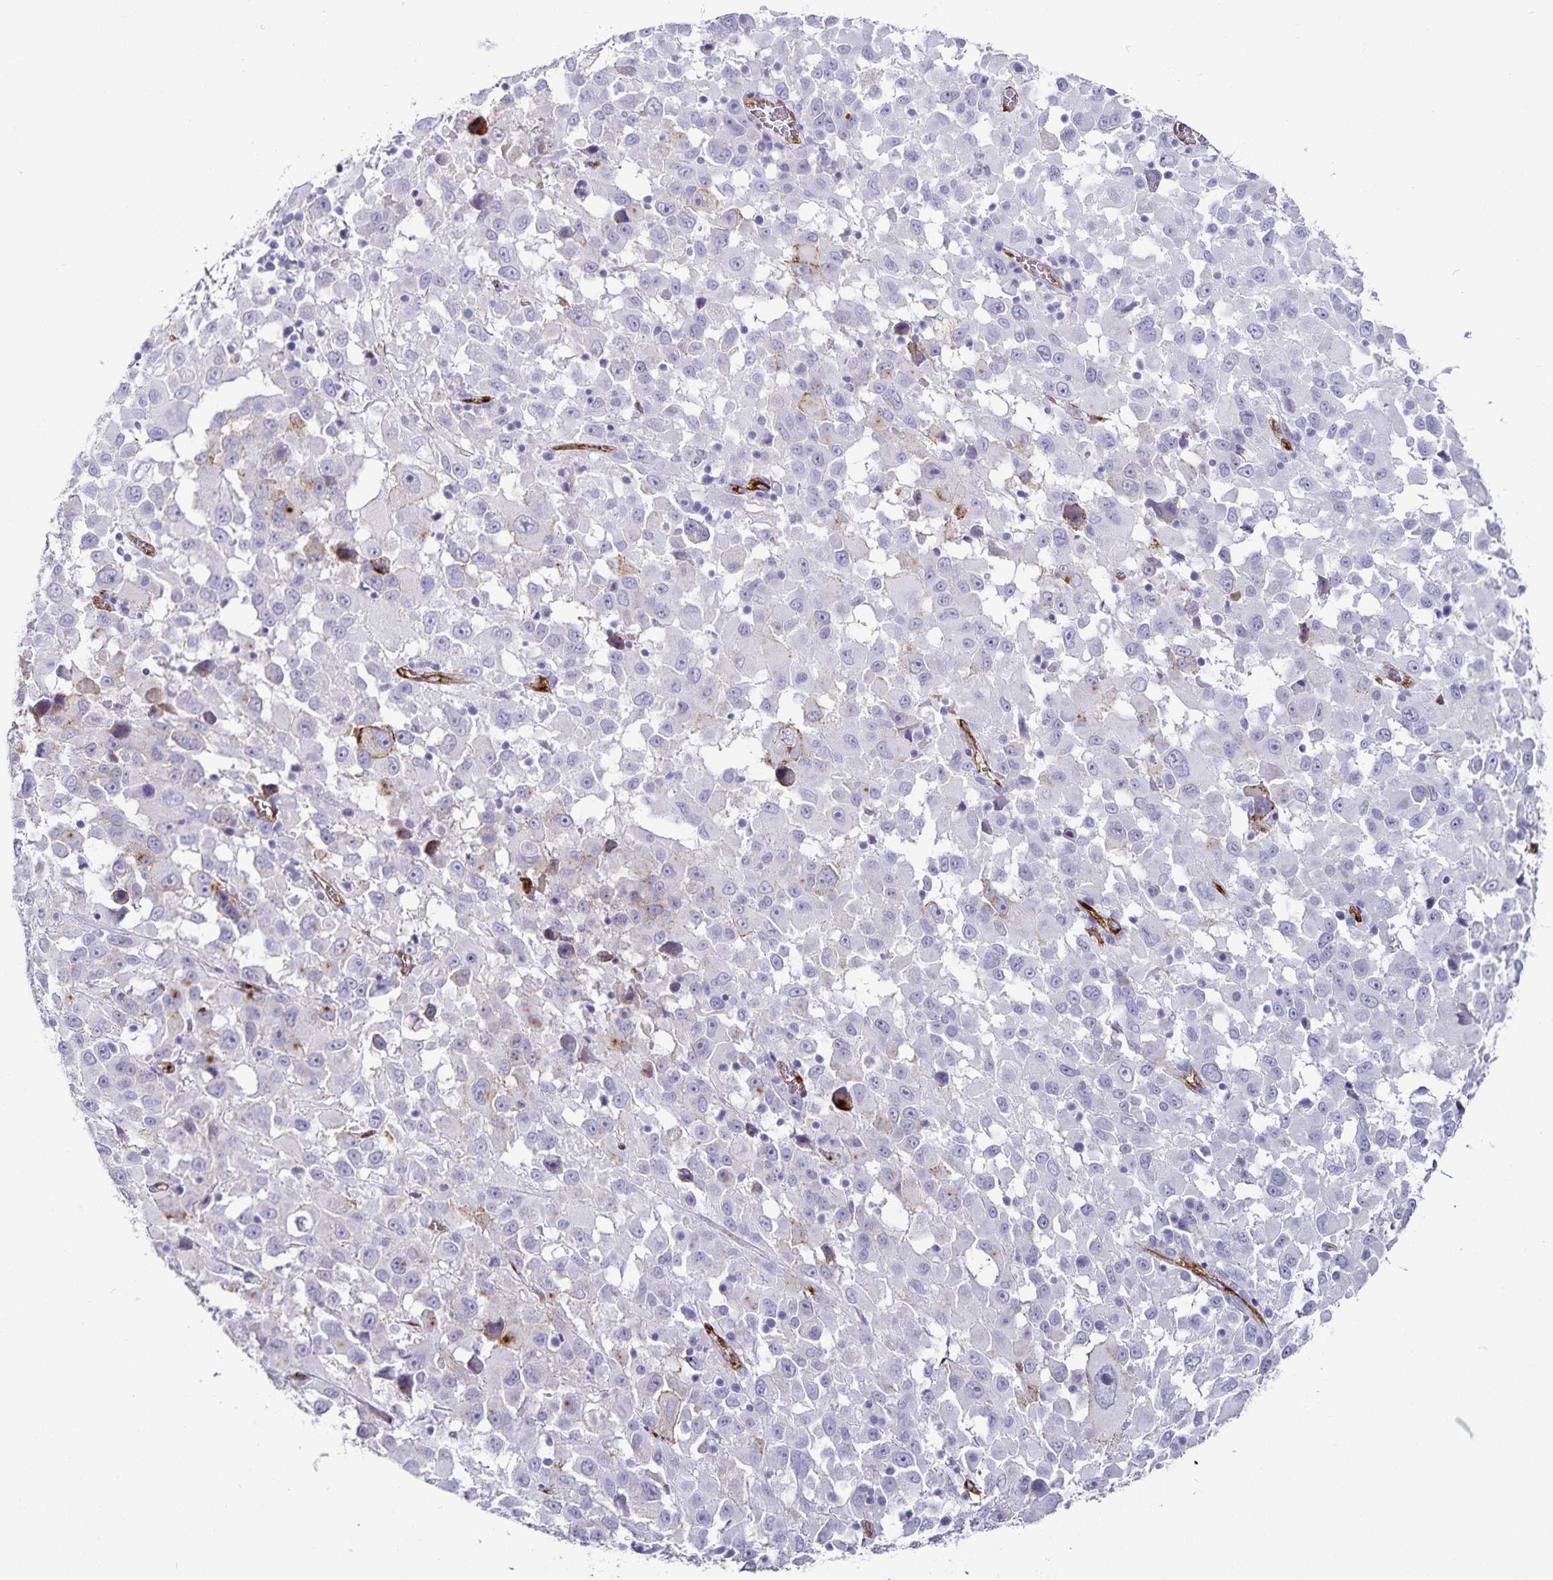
{"staining": {"intensity": "negative", "quantity": "none", "location": "none"}, "tissue": "melanoma", "cell_type": "Tumor cells", "image_type": "cancer", "snomed": [{"axis": "morphology", "description": "Malignant melanoma, Metastatic site"}, {"axis": "topography", "description": "Soft tissue"}], "caption": "Protein analysis of melanoma demonstrates no significant staining in tumor cells. (Brightfield microscopy of DAB (3,3'-diaminobenzidine) IHC at high magnification).", "gene": "PODXL", "patient": {"sex": "male", "age": 50}}